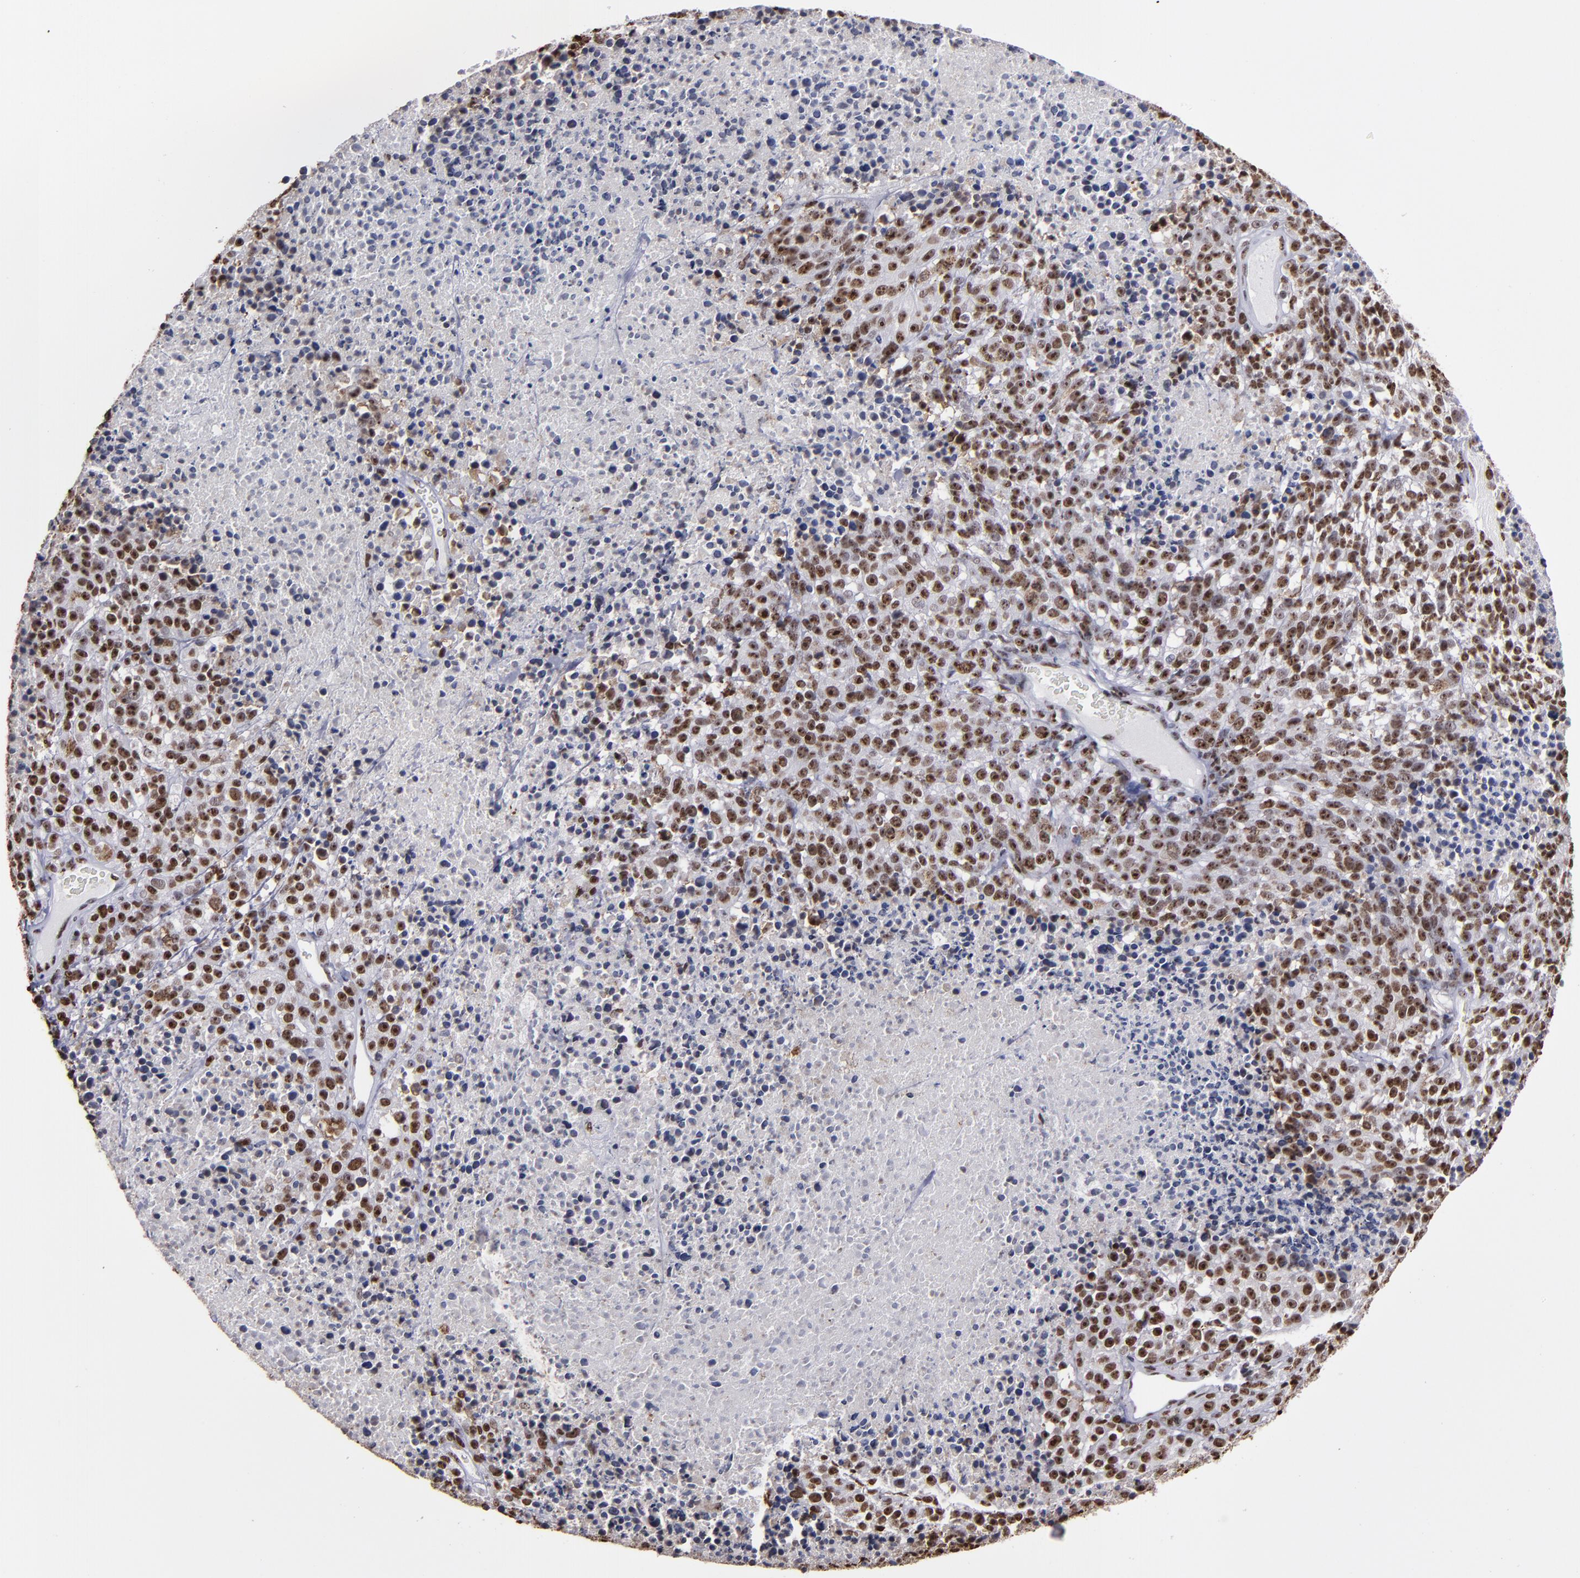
{"staining": {"intensity": "strong", "quantity": ">75%", "location": "nuclear"}, "tissue": "melanoma", "cell_type": "Tumor cells", "image_type": "cancer", "snomed": [{"axis": "morphology", "description": "Malignant melanoma, Metastatic site"}, {"axis": "topography", "description": "Cerebral cortex"}], "caption": "Human melanoma stained with a protein marker demonstrates strong staining in tumor cells.", "gene": "HNRNPA2B1", "patient": {"sex": "female", "age": 52}}